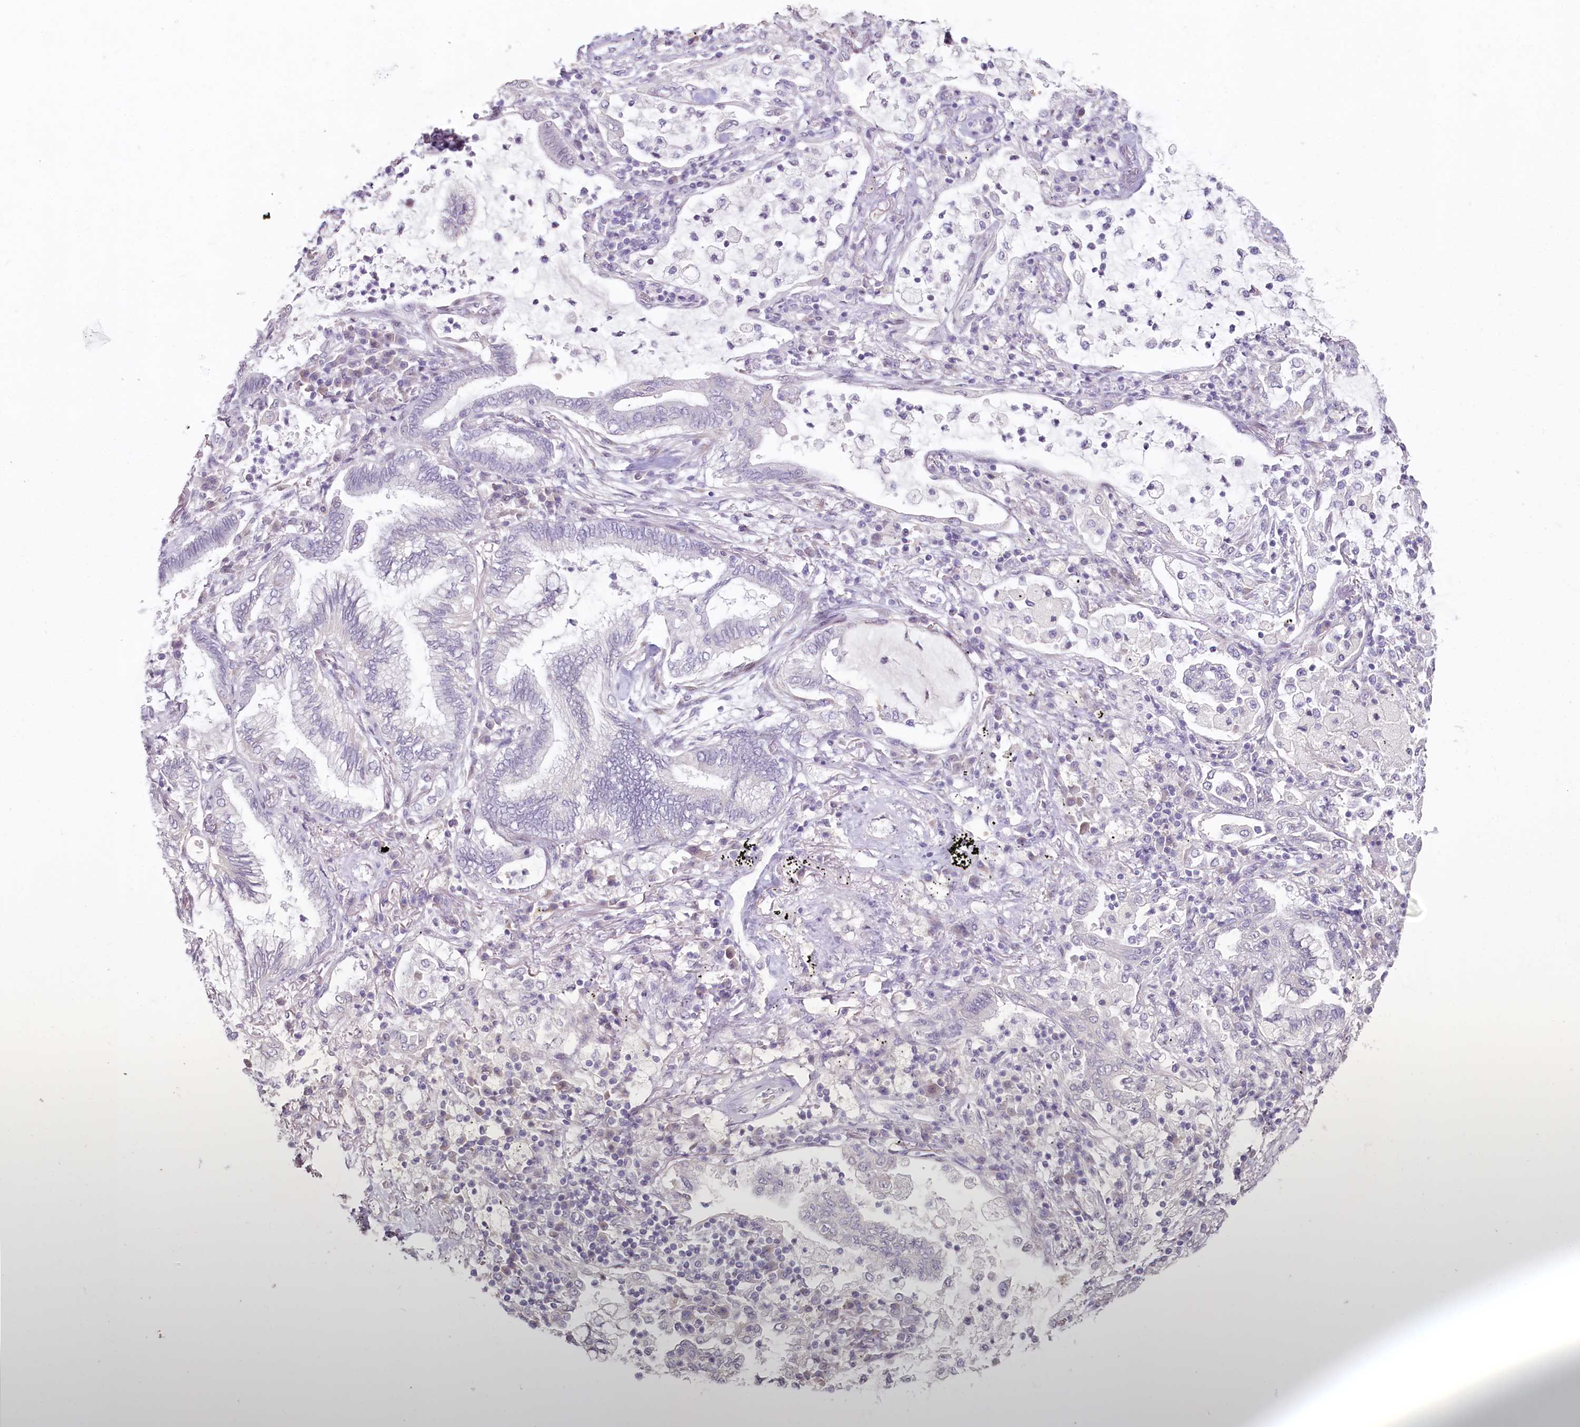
{"staining": {"intensity": "negative", "quantity": "none", "location": "none"}, "tissue": "lung cancer", "cell_type": "Tumor cells", "image_type": "cancer", "snomed": [{"axis": "morphology", "description": "Adenocarcinoma, NOS"}, {"axis": "topography", "description": "Lung"}], "caption": "Tumor cells show no significant protein expression in lung cancer.", "gene": "HPD", "patient": {"sex": "female", "age": 70}}